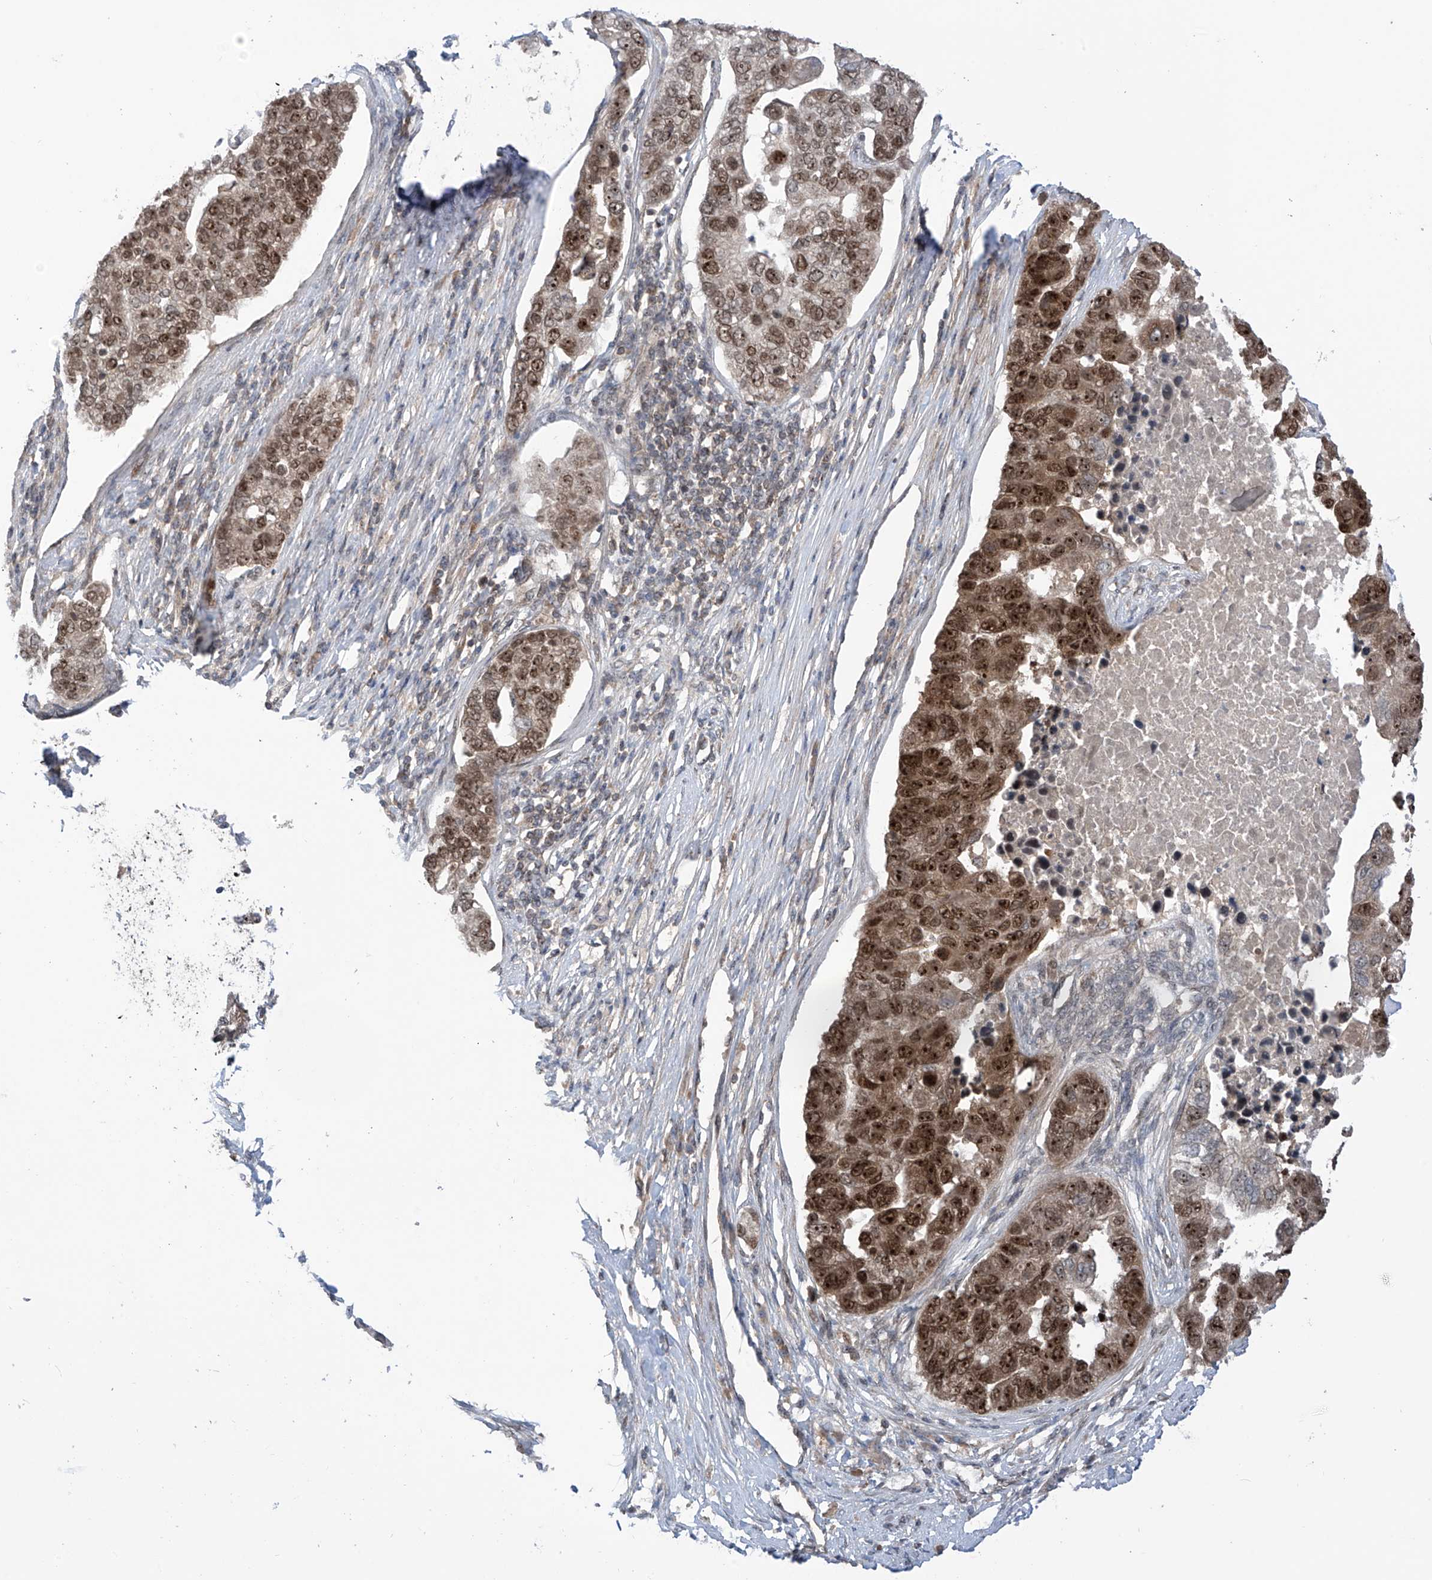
{"staining": {"intensity": "moderate", "quantity": ">75%", "location": "nuclear"}, "tissue": "pancreatic cancer", "cell_type": "Tumor cells", "image_type": "cancer", "snomed": [{"axis": "morphology", "description": "Adenocarcinoma, NOS"}, {"axis": "topography", "description": "Pancreas"}], "caption": "Human pancreatic adenocarcinoma stained with a protein marker shows moderate staining in tumor cells.", "gene": "C1orf131", "patient": {"sex": "female", "age": 61}}